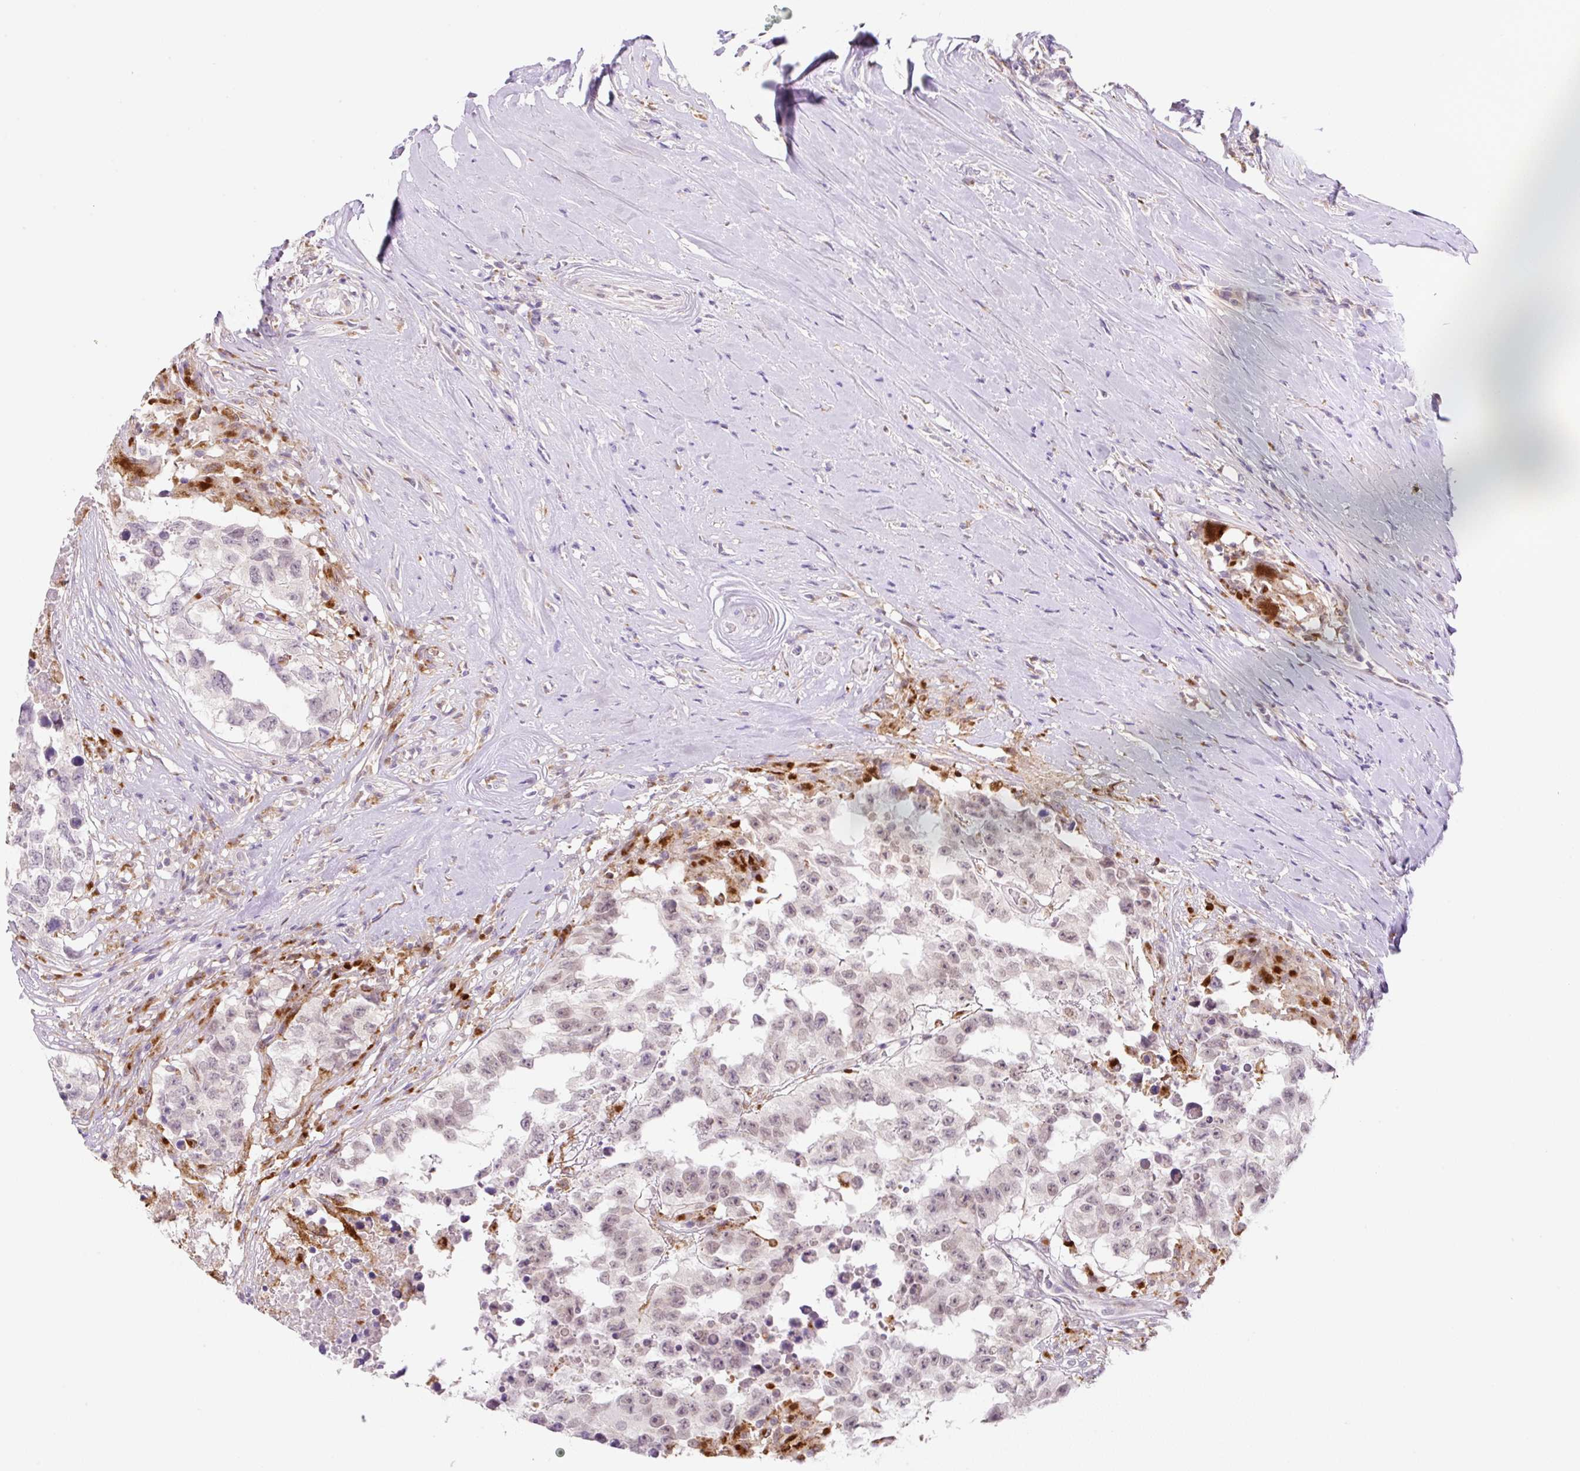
{"staining": {"intensity": "weak", "quantity": "<25%", "location": "nuclear"}, "tissue": "testis cancer", "cell_type": "Tumor cells", "image_type": "cancer", "snomed": [{"axis": "morphology", "description": "Carcinoma, Embryonal, NOS"}, {"axis": "topography", "description": "Testis"}], "caption": "High power microscopy micrograph of an IHC image of embryonal carcinoma (testis), revealing no significant staining in tumor cells.", "gene": "CEBPZOS", "patient": {"sex": "male", "age": 83}}